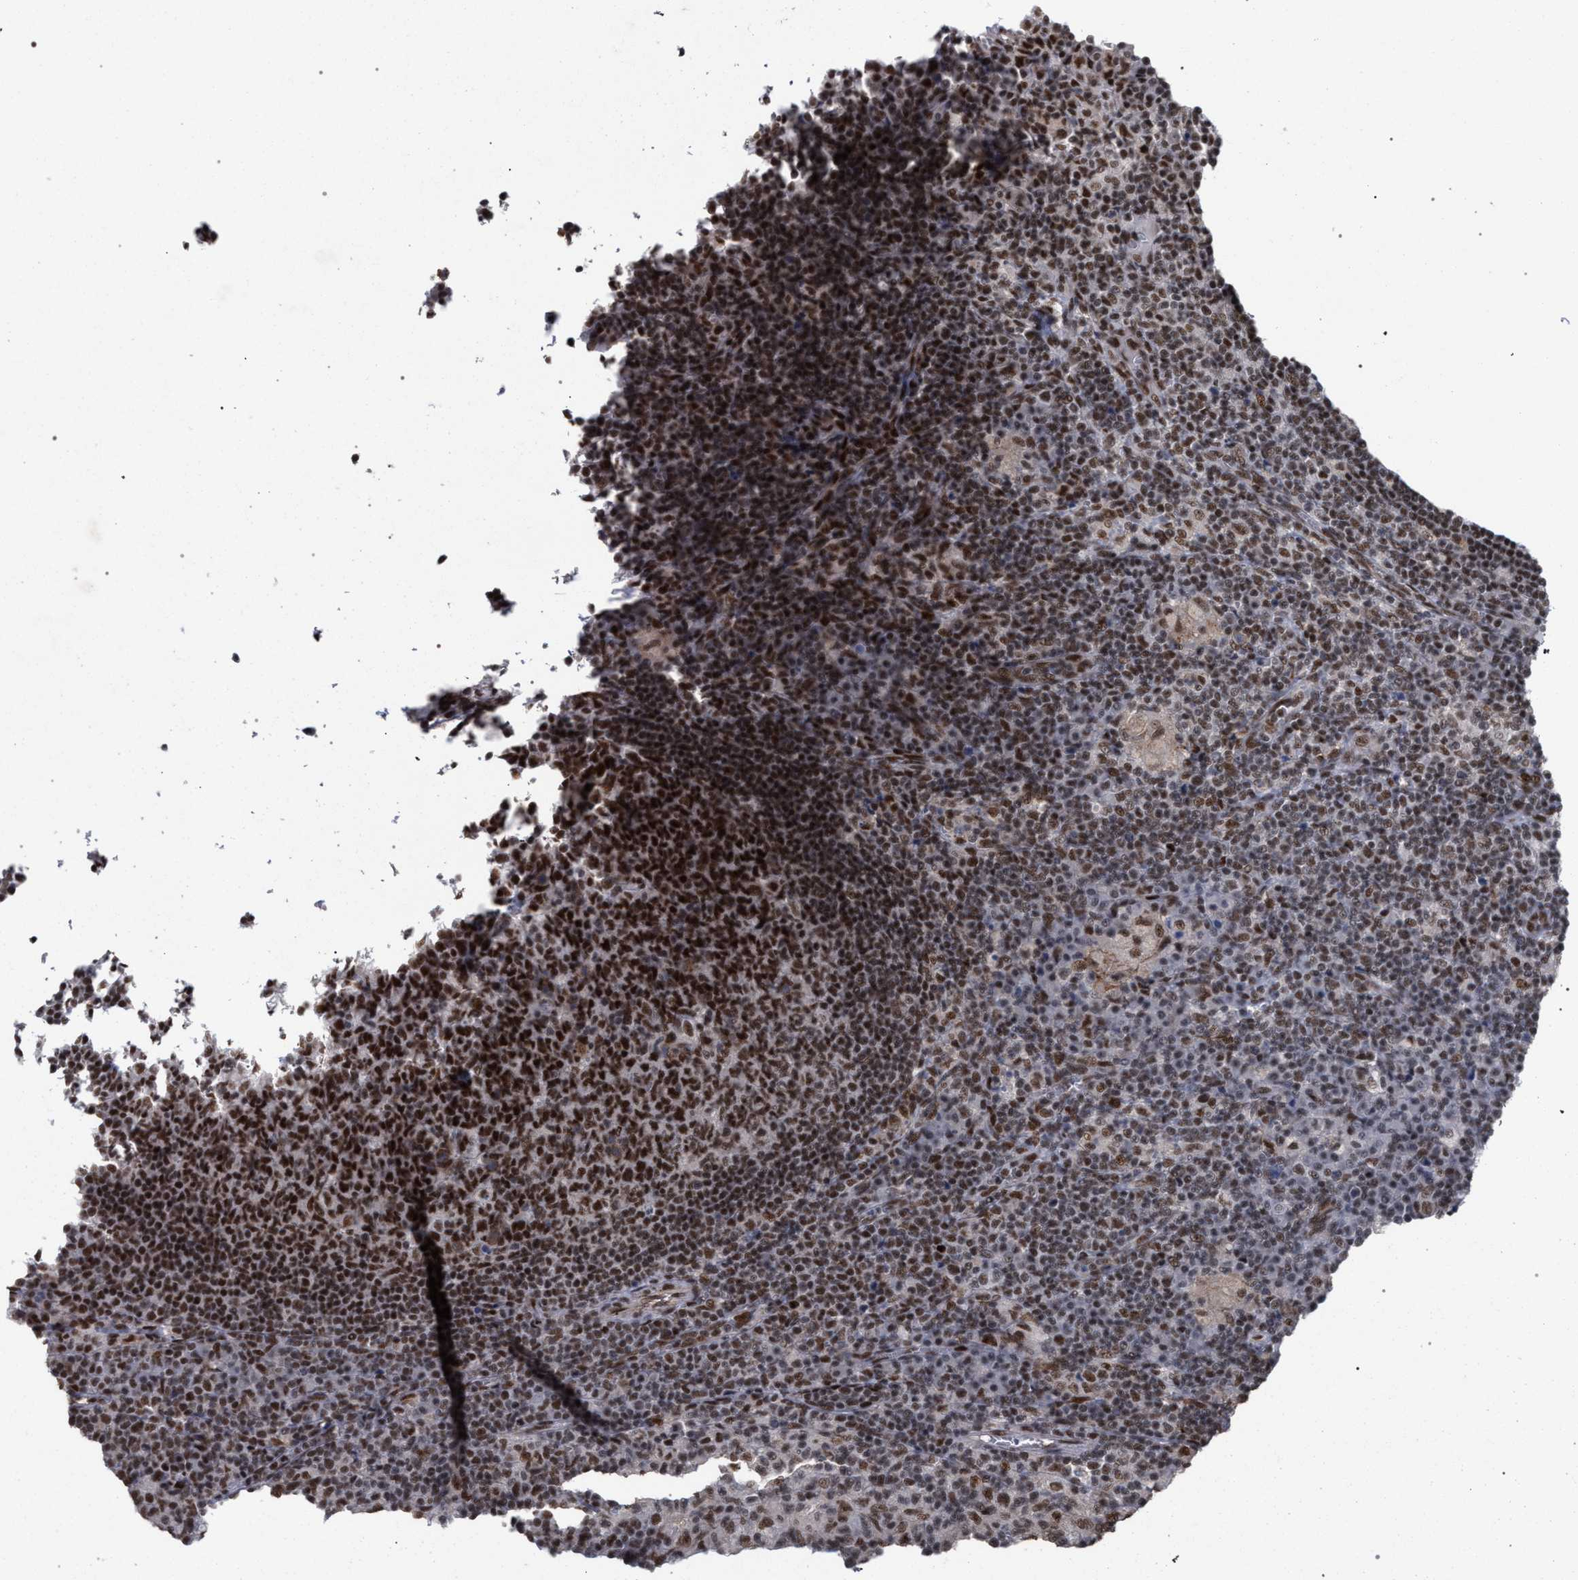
{"staining": {"intensity": "strong", "quantity": ">75%", "location": "nuclear"}, "tissue": "lymph node", "cell_type": "Germinal center cells", "image_type": "normal", "snomed": [{"axis": "morphology", "description": "Normal tissue, NOS"}, {"axis": "morphology", "description": "Inflammation, NOS"}, {"axis": "topography", "description": "Lymph node"}], "caption": "Protein expression by IHC shows strong nuclear staining in about >75% of germinal center cells in normal lymph node.", "gene": "SCAF4", "patient": {"sex": "male", "age": 55}}